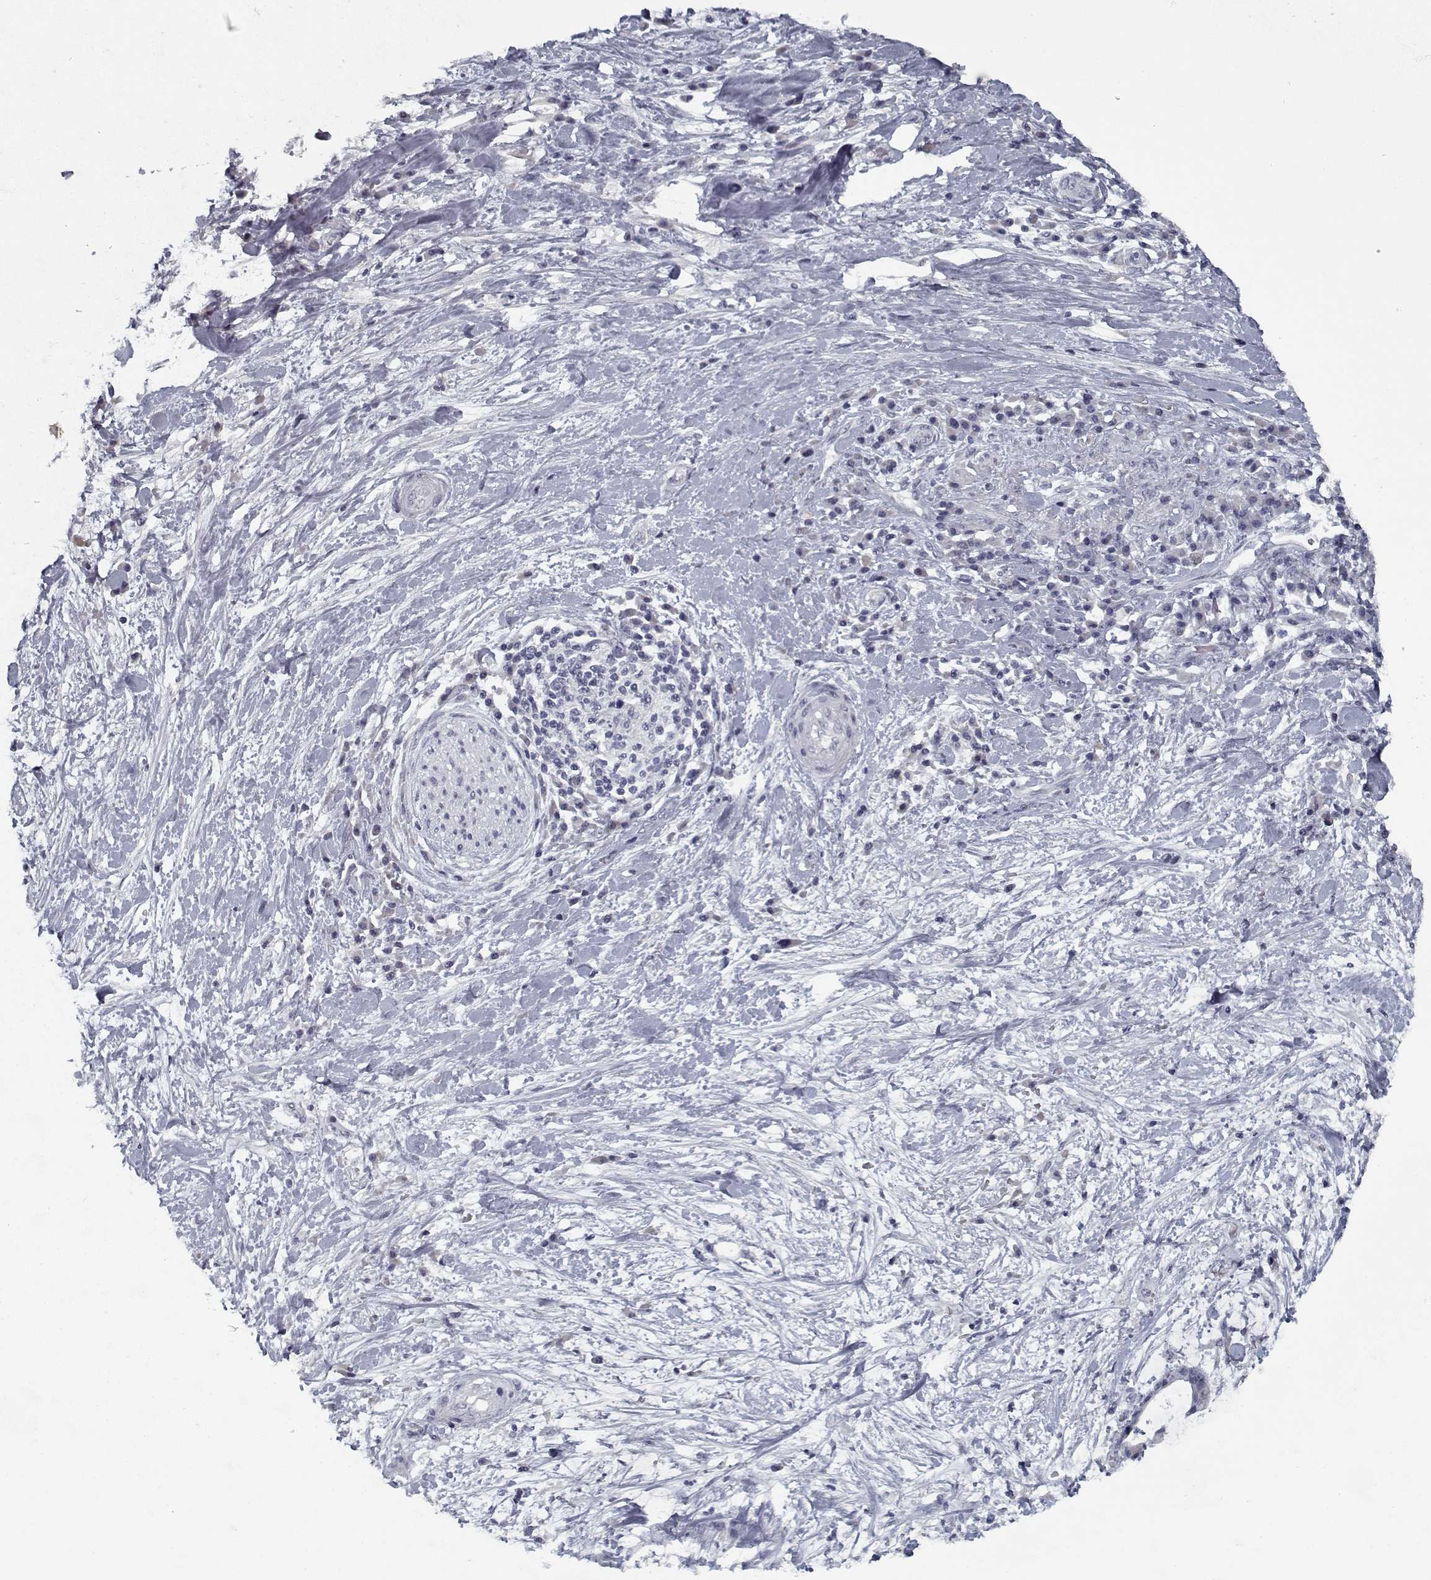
{"staining": {"intensity": "negative", "quantity": "none", "location": "none"}, "tissue": "liver cancer", "cell_type": "Tumor cells", "image_type": "cancer", "snomed": [{"axis": "morphology", "description": "Cholangiocarcinoma"}, {"axis": "topography", "description": "Liver"}], "caption": "This is a photomicrograph of immunohistochemistry (IHC) staining of cholangiocarcinoma (liver), which shows no expression in tumor cells.", "gene": "GAD2", "patient": {"sex": "female", "age": 73}}